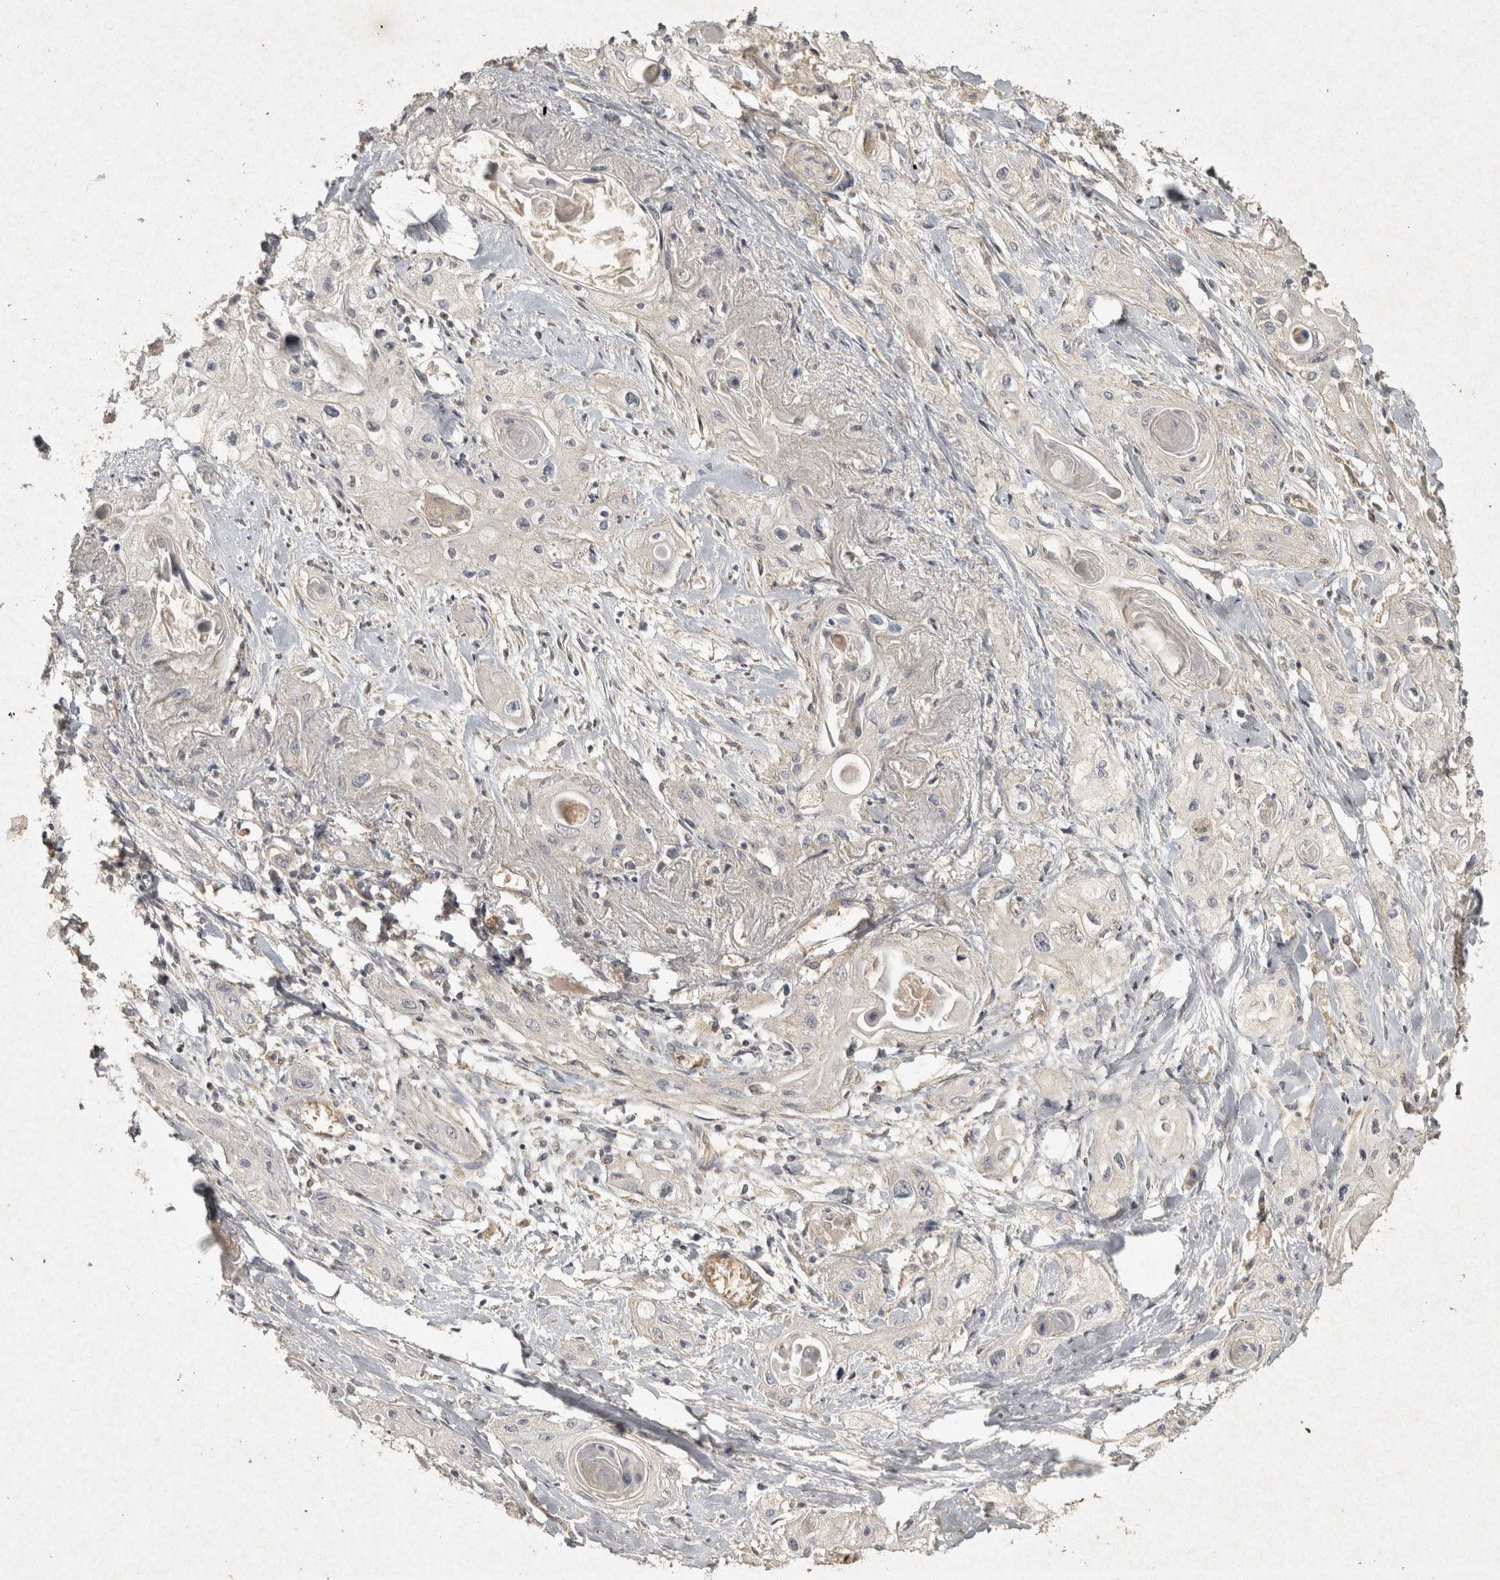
{"staining": {"intensity": "negative", "quantity": "none", "location": "none"}, "tissue": "lung cancer", "cell_type": "Tumor cells", "image_type": "cancer", "snomed": [{"axis": "morphology", "description": "Squamous cell carcinoma, NOS"}, {"axis": "topography", "description": "Lung"}], "caption": "Tumor cells show no significant expression in squamous cell carcinoma (lung).", "gene": "OSTN", "patient": {"sex": "female", "age": 47}}